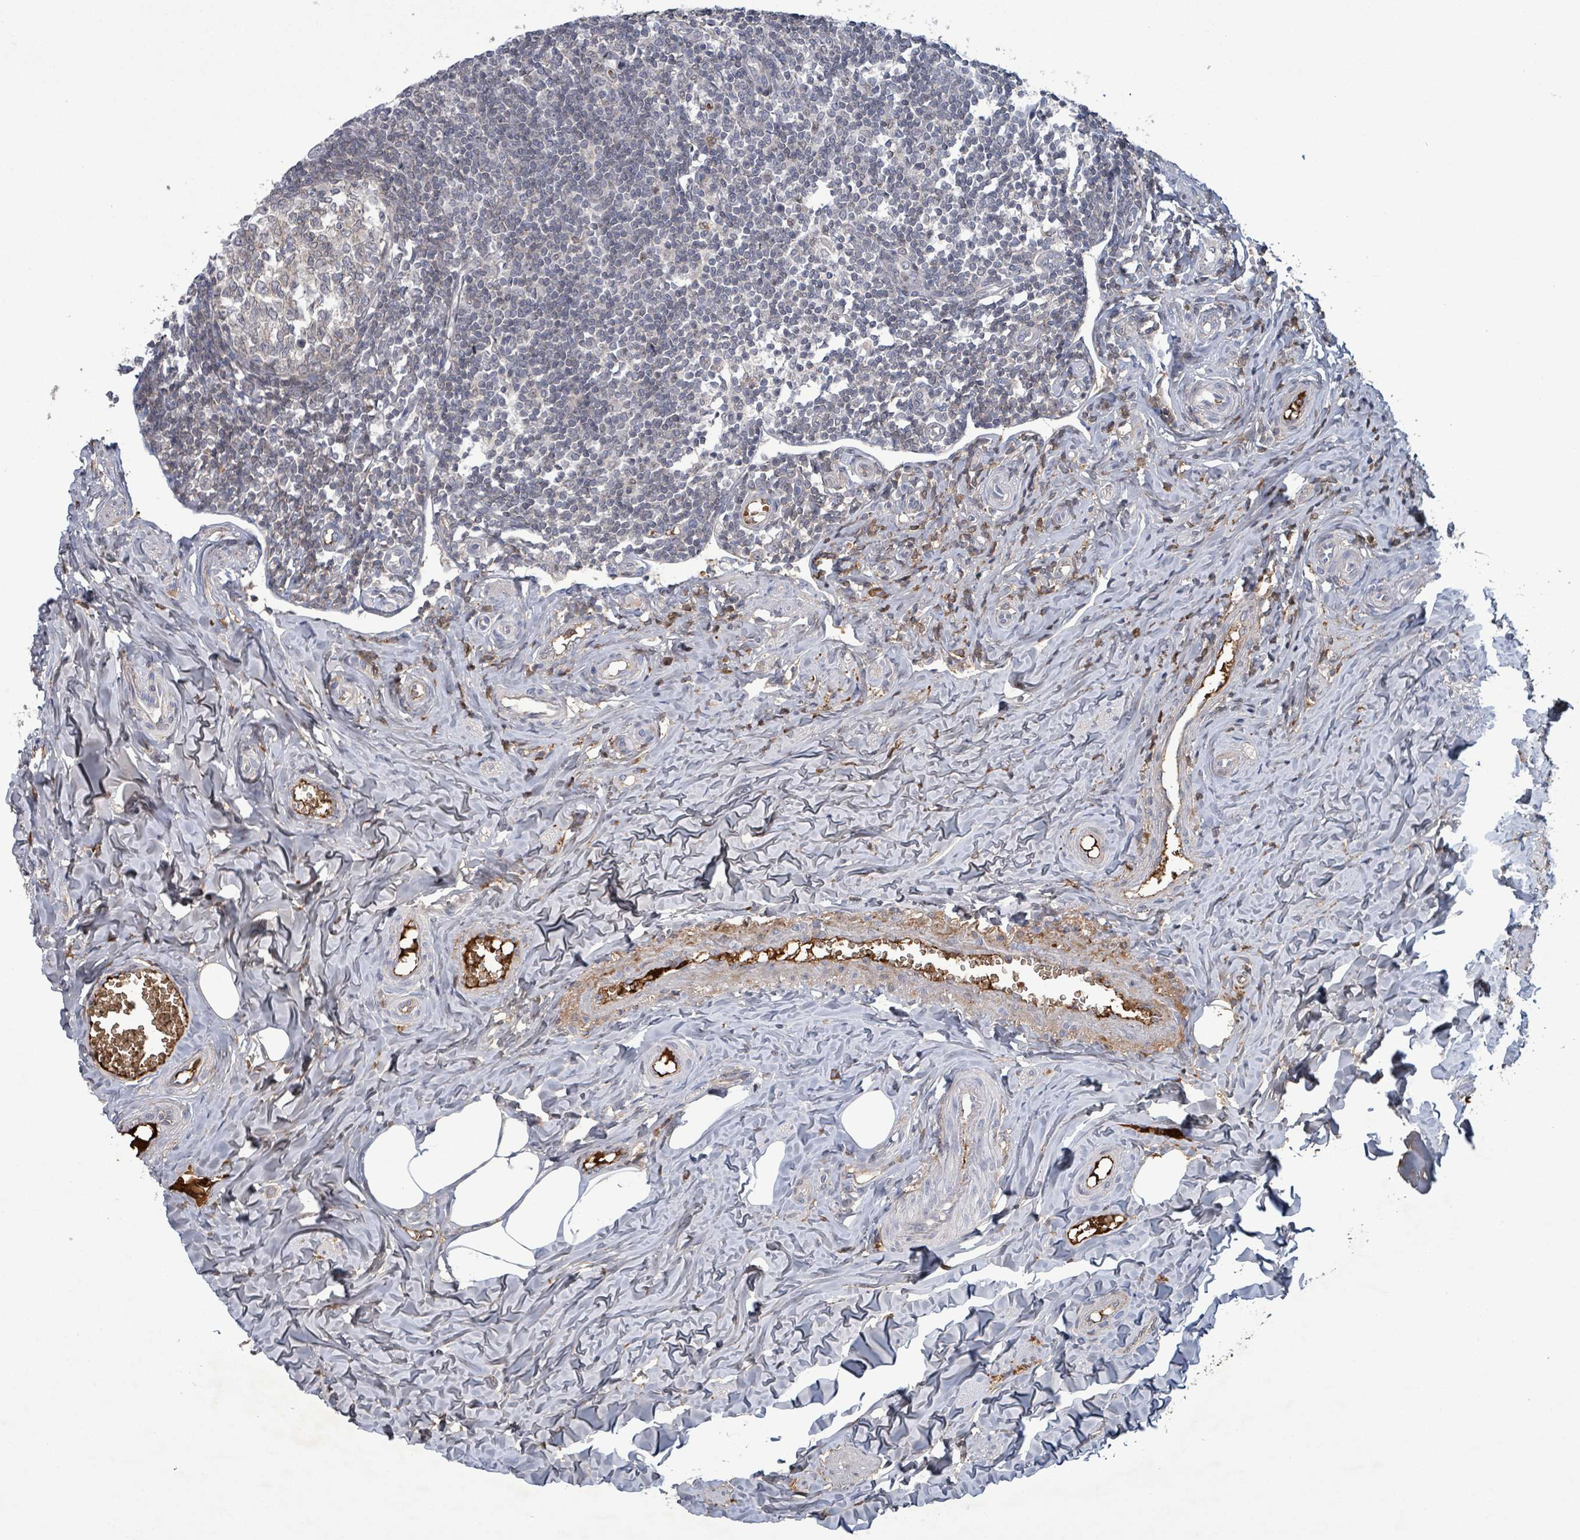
{"staining": {"intensity": "negative", "quantity": "none", "location": "none"}, "tissue": "appendix", "cell_type": "Glandular cells", "image_type": "normal", "snomed": [{"axis": "morphology", "description": "Normal tissue, NOS"}, {"axis": "topography", "description": "Appendix"}], "caption": "The IHC micrograph has no significant positivity in glandular cells of appendix. The staining is performed using DAB brown chromogen with nuclei counter-stained in using hematoxylin.", "gene": "GRM8", "patient": {"sex": "male", "age": 78}}